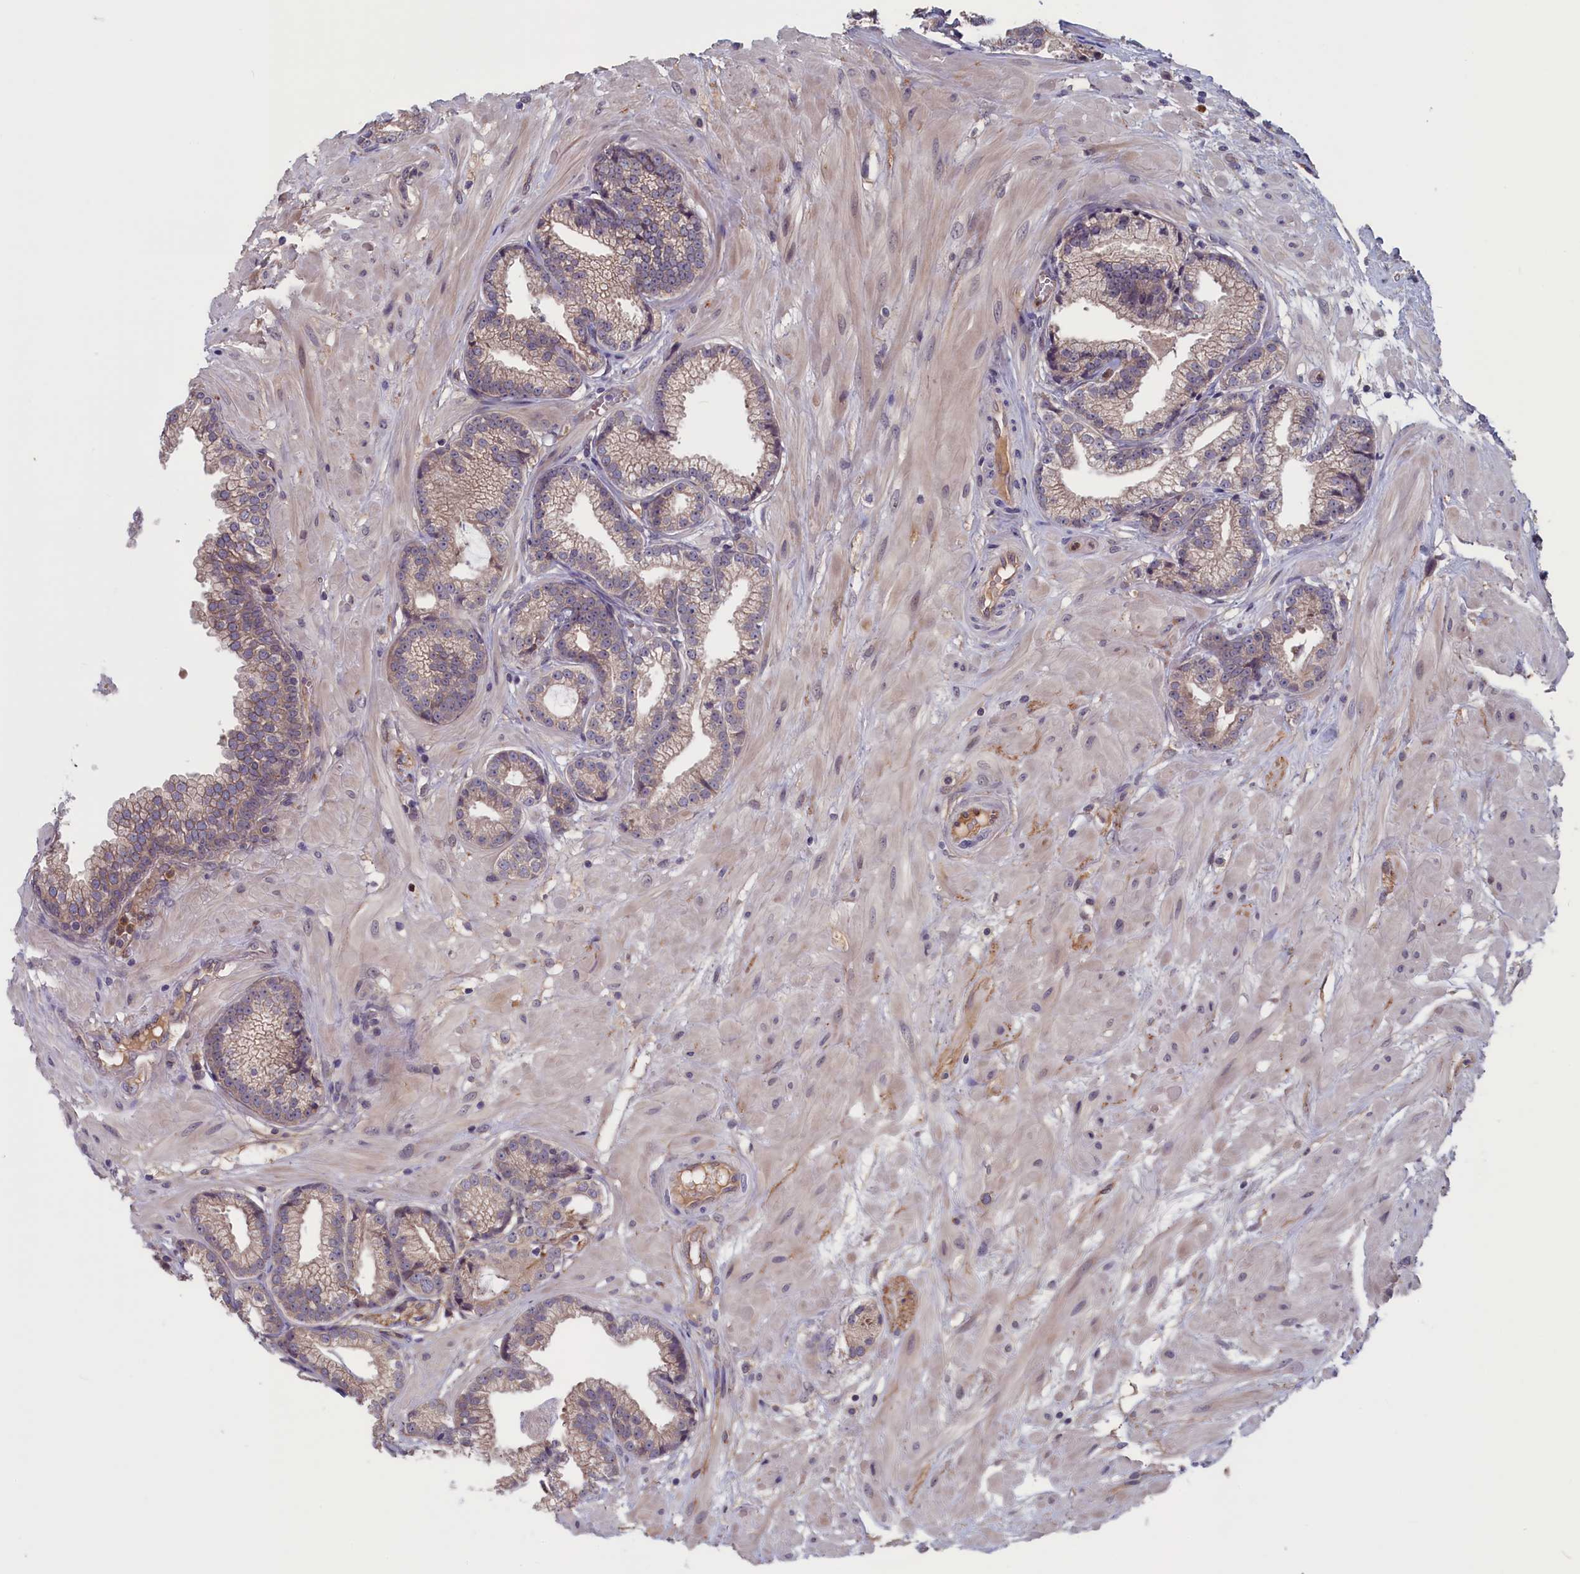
{"staining": {"intensity": "weak", "quantity": "<25%", "location": "cytoplasmic/membranous"}, "tissue": "prostate cancer", "cell_type": "Tumor cells", "image_type": "cancer", "snomed": [{"axis": "morphology", "description": "Adenocarcinoma, Low grade"}, {"axis": "topography", "description": "Prostate"}], "caption": "Photomicrograph shows no protein expression in tumor cells of prostate cancer tissue. The staining was performed using DAB (3,3'-diaminobenzidine) to visualize the protein expression in brown, while the nuclei were stained in blue with hematoxylin (Magnification: 20x).", "gene": "PLP2", "patient": {"sex": "male", "age": 64}}